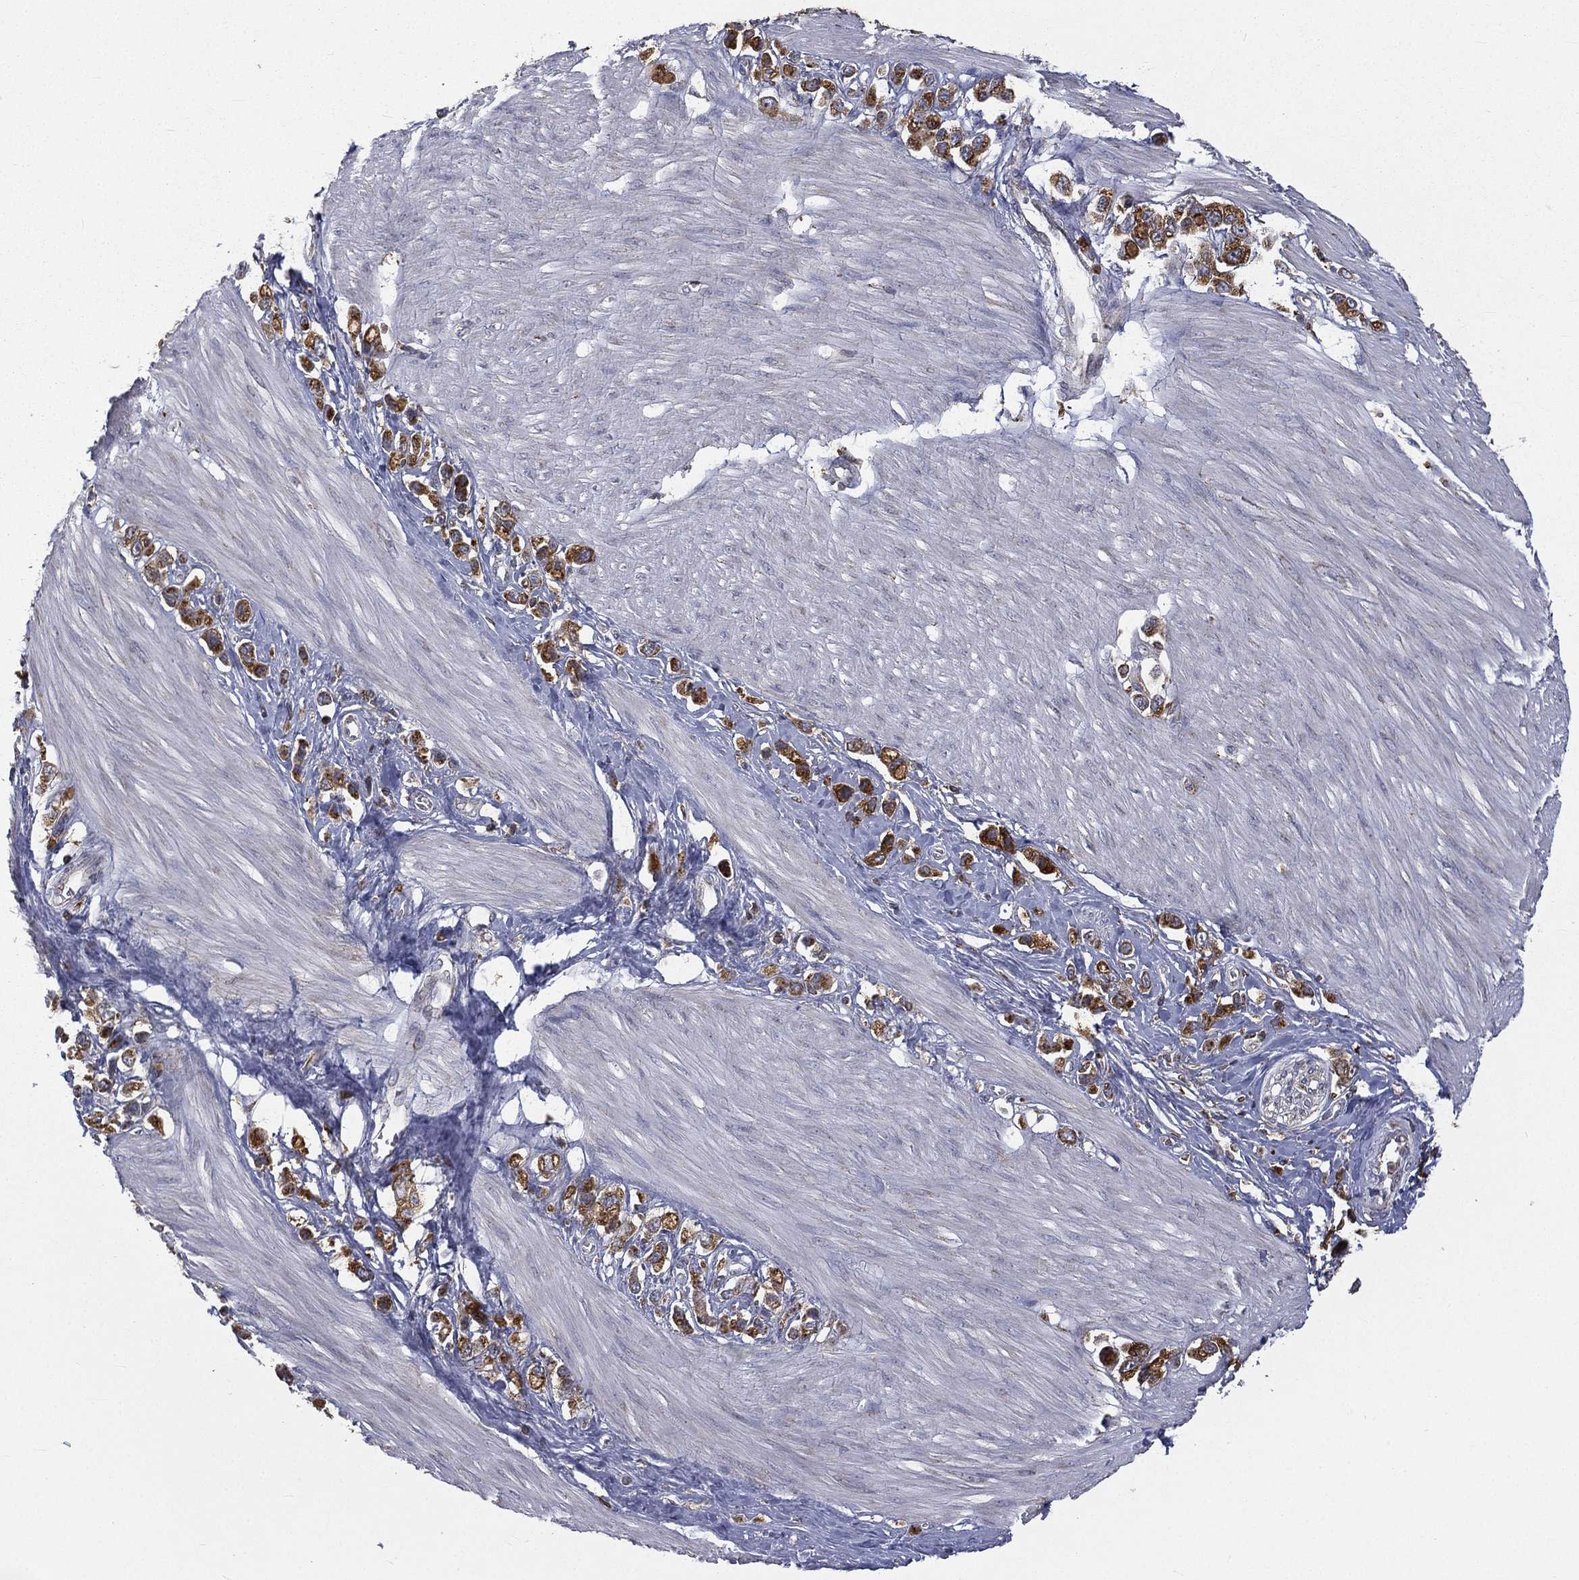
{"staining": {"intensity": "strong", "quantity": ">75%", "location": "cytoplasmic/membranous"}, "tissue": "stomach cancer", "cell_type": "Tumor cells", "image_type": "cancer", "snomed": [{"axis": "morphology", "description": "Normal tissue, NOS"}, {"axis": "morphology", "description": "Adenocarcinoma, NOS"}, {"axis": "morphology", "description": "Adenocarcinoma, High grade"}, {"axis": "topography", "description": "Stomach, upper"}, {"axis": "topography", "description": "Stomach"}], "caption": "A high-resolution photomicrograph shows immunohistochemistry staining of stomach cancer, which shows strong cytoplasmic/membranous staining in about >75% of tumor cells.", "gene": "RIN3", "patient": {"sex": "female", "age": 65}}